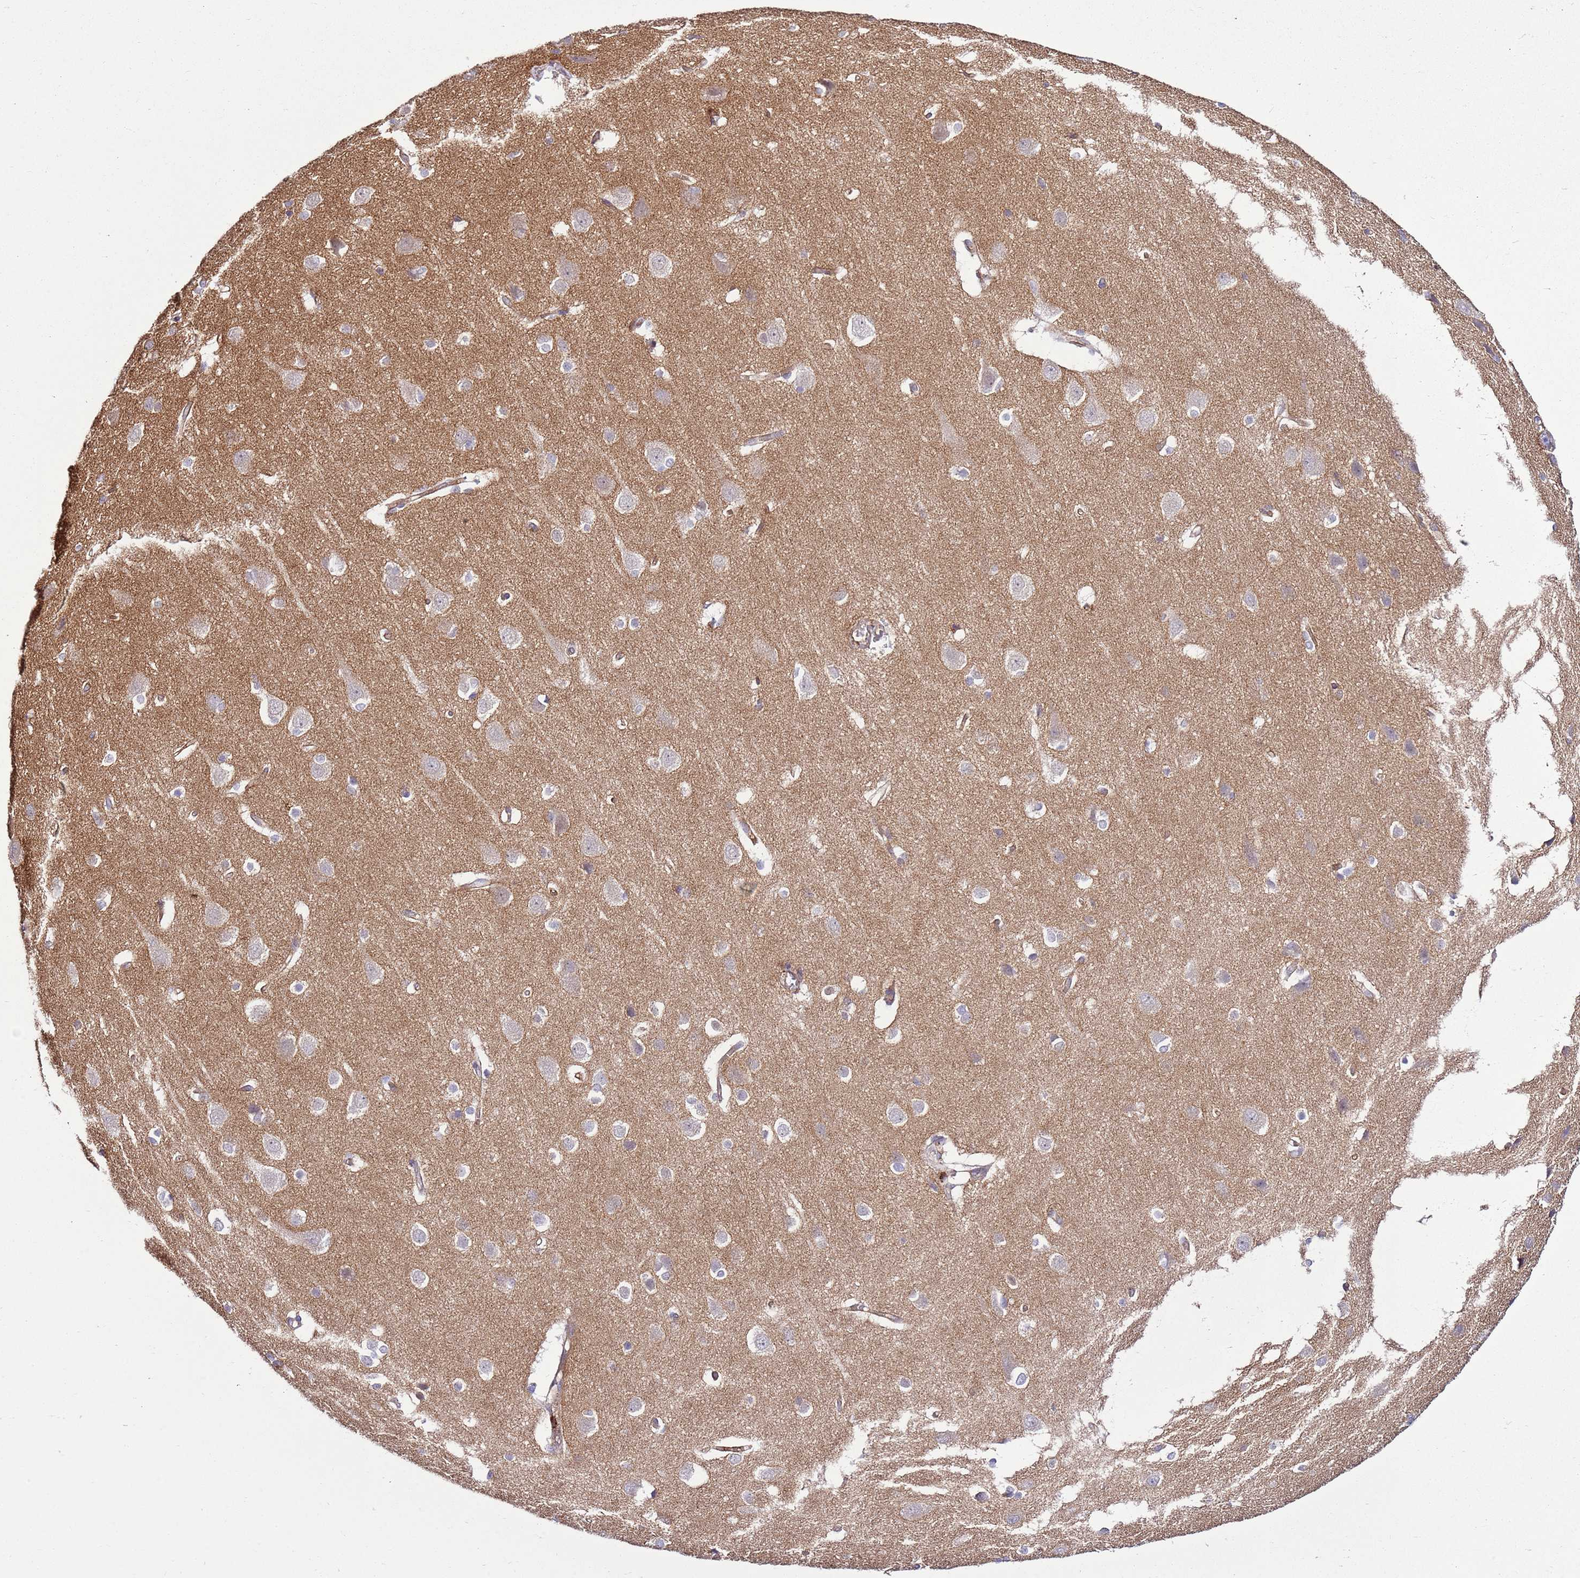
{"staining": {"intensity": "negative", "quantity": "none", "location": "none"}, "tissue": "cerebral cortex", "cell_type": "Endothelial cells", "image_type": "normal", "snomed": [{"axis": "morphology", "description": "Normal tissue, NOS"}, {"axis": "topography", "description": "Cerebral cortex"}], "caption": "DAB immunohistochemical staining of benign human cerebral cortex displays no significant positivity in endothelial cells. The staining was performed using DAB to visualize the protein expression in brown, while the nuclei were stained in blue with hematoxylin (Magnification: 20x).", "gene": "SLC38A5", "patient": {"sex": "male", "age": 37}}